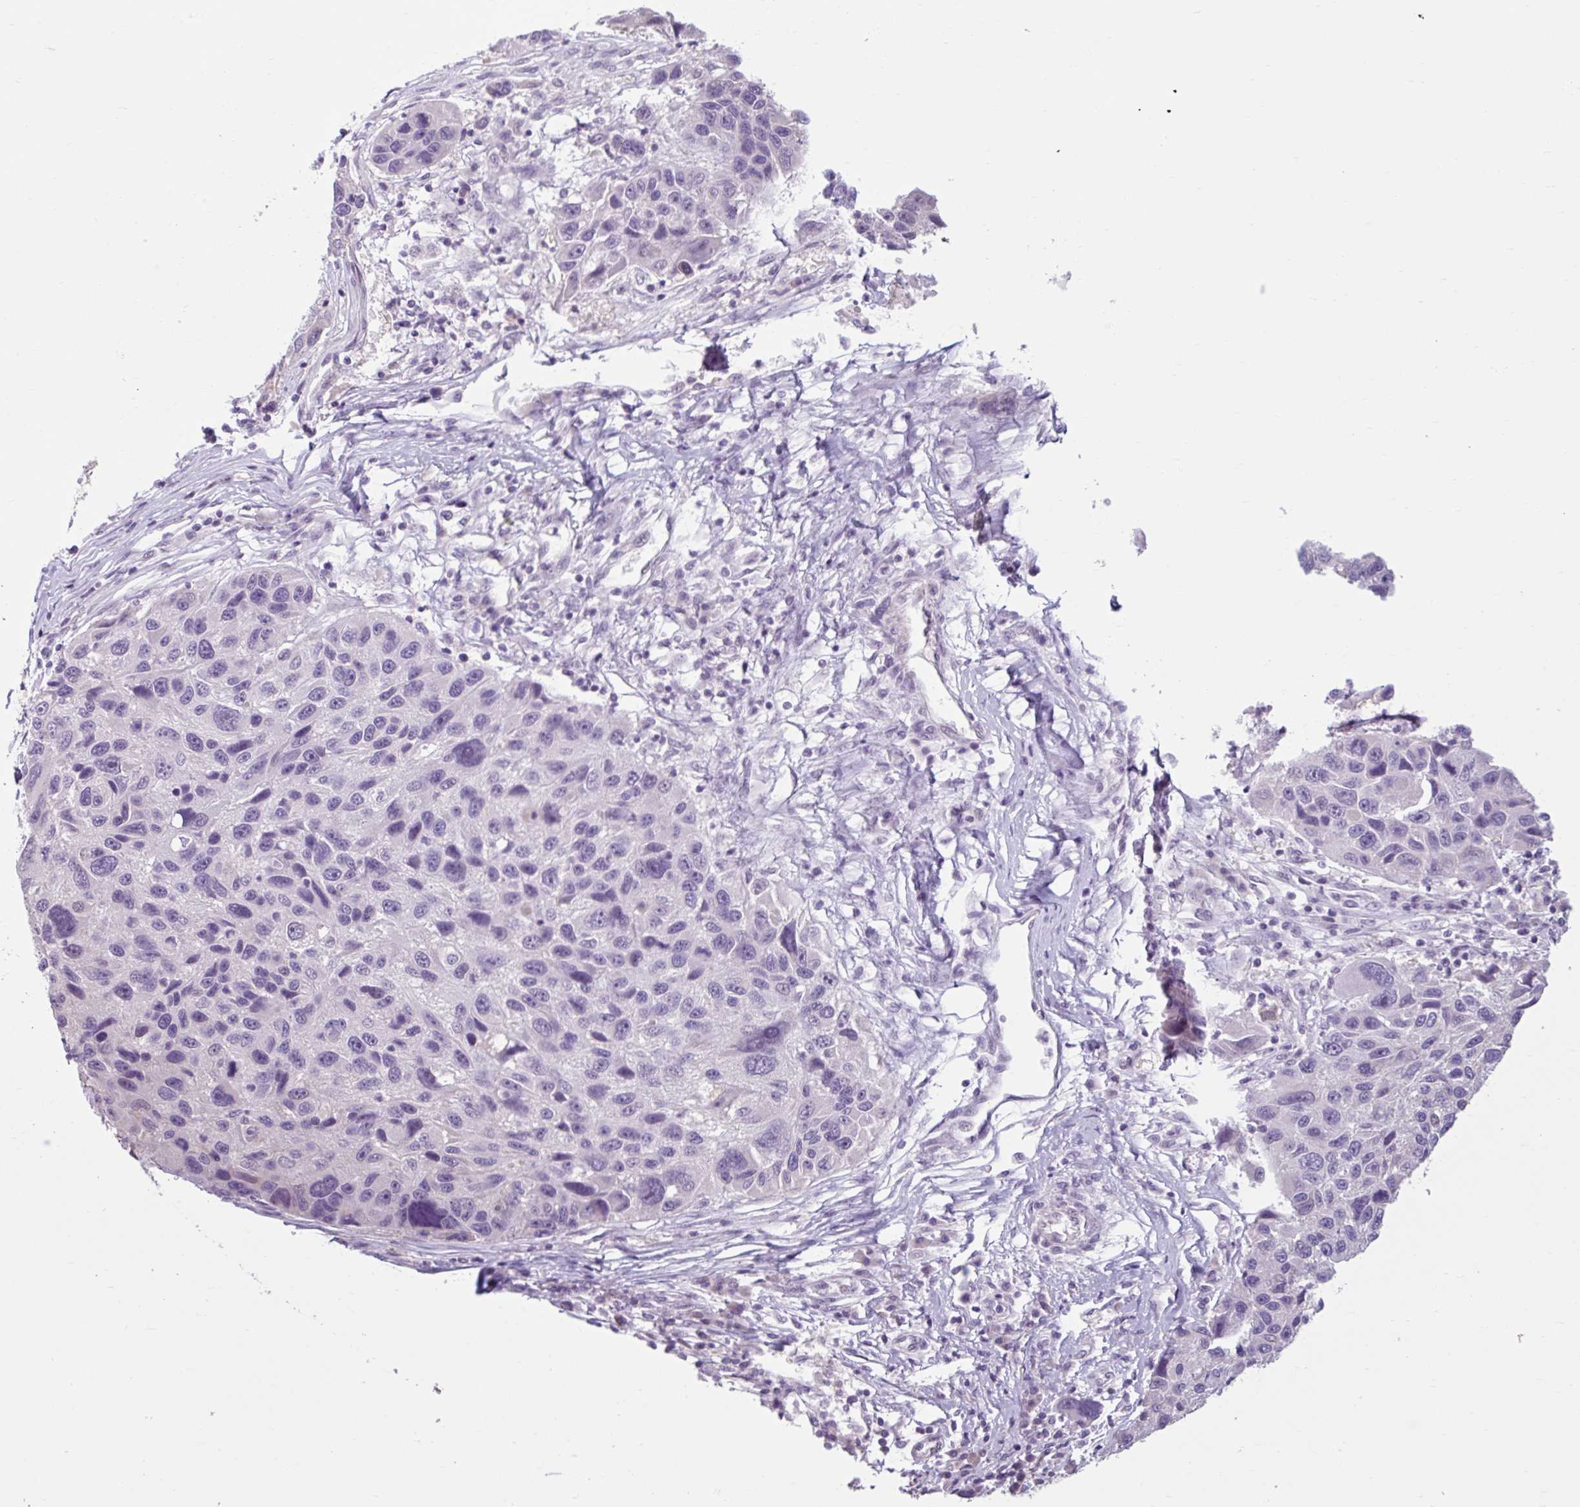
{"staining": {"intensity": "negative", "quantity": "none", "location": "none"}, "tissue": "melanoma", "cell_type": "Tumor cells", "image_type": "cancer", "snomed": [{"axis": "morphology", "description": "Malignant melanoma, NOS"}, {"axis": "topography", "description": "Skin"}], "caption": "There is no significant staining in tumor cells of melanoma.", "gene": "CDH19", "patient": {"sex": "male", "age": 53}}